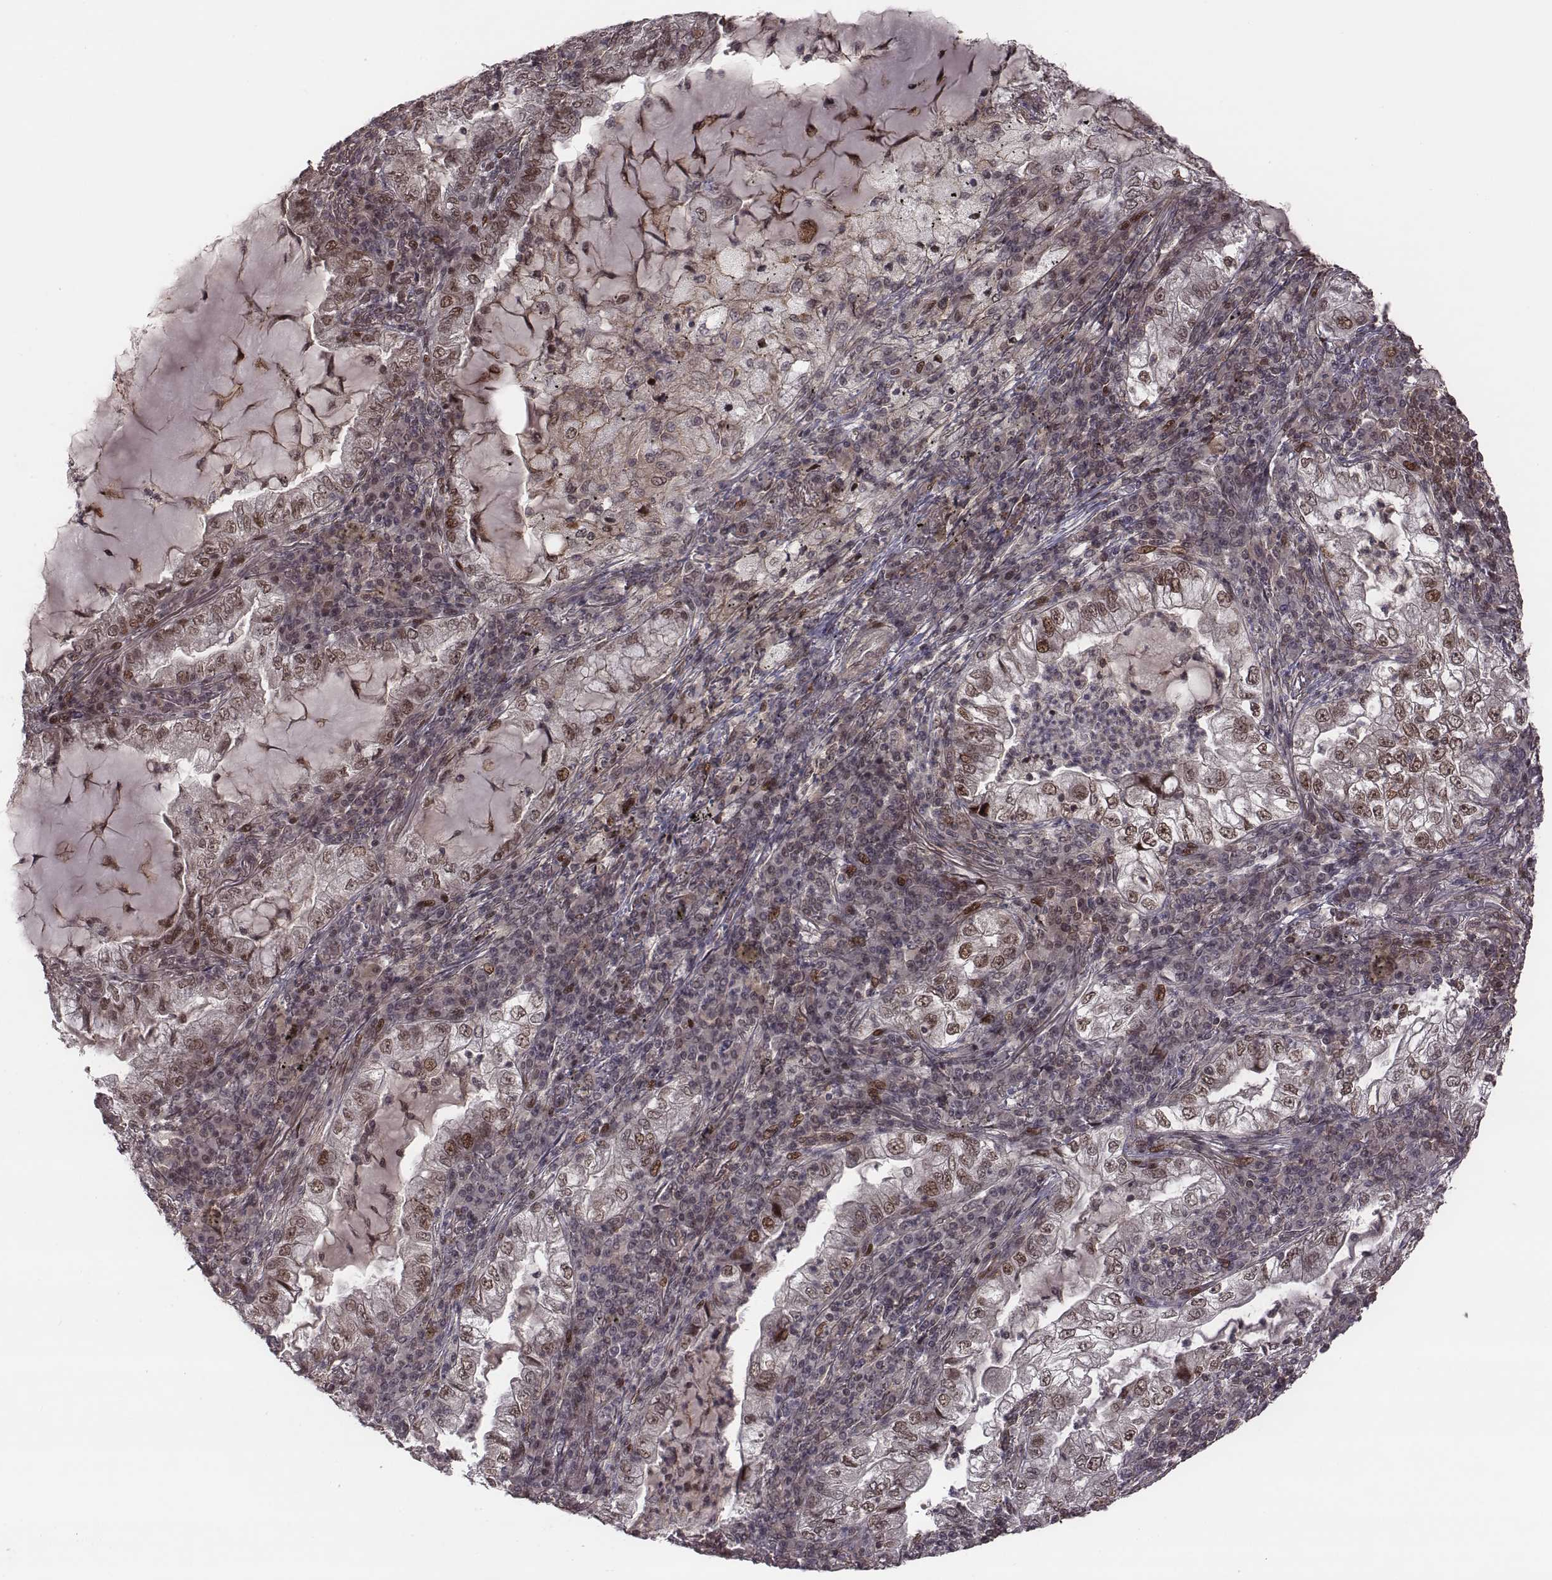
{"staining": {"intensity": "weak", "quantity": ">75%", "location": "nuclear"}, "tissue": "lung cancer", "cell_type": "Tumor cells", "image_type": "cancer", "snomed": [{"axis": "morphology", "description": "Adenocarcinoma, NOS"}, {"axis": "topography", "description": "Lung"}], "caption": "There is low levels of weak nuclear expression in tumor cells of lung cancer, as demonstrated by immunohistochemical staining (brown color).", "gene": "RPL3", "patient": {"sex": "female", "age": 73}}